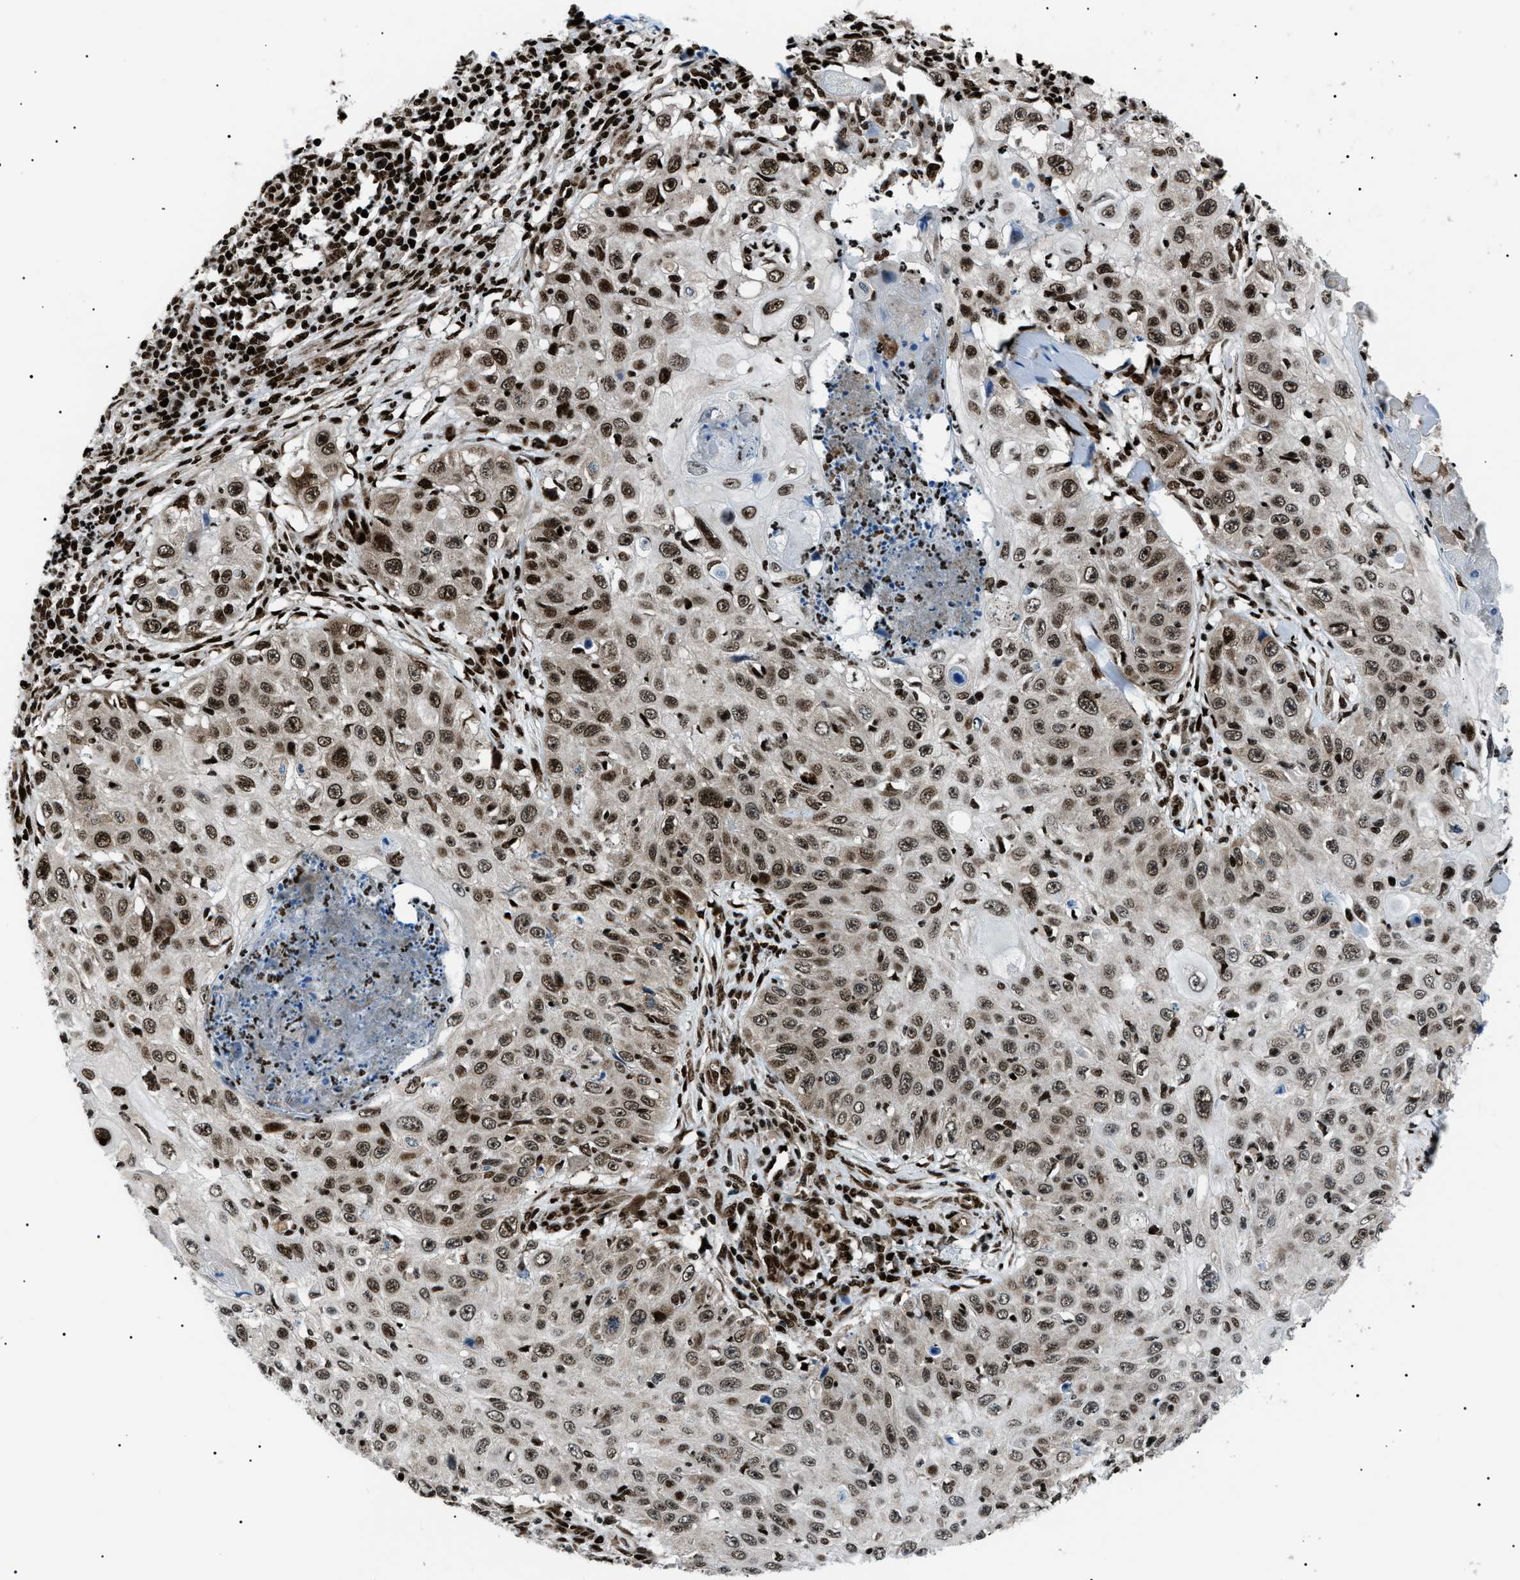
{"staining": {"intensity": "strong", "quantity": ">75%", "location": "nuclear"}, "tissue": "skin cancer", "cell_type": "Tumor cells", "image_type": "cancer", "snomed": [{"axis": "morphology", "description": "Squamous cell carcinoma, NOS"}, {"axis": "topography", "description": "Skin"}], "caption": "Skin cancer (squamous cell carcinoma) stained with a protein marker shows strong staining in tumor cells.", "gene": "HNRNPK", "patient": {"sex": "male", "age": 86}}